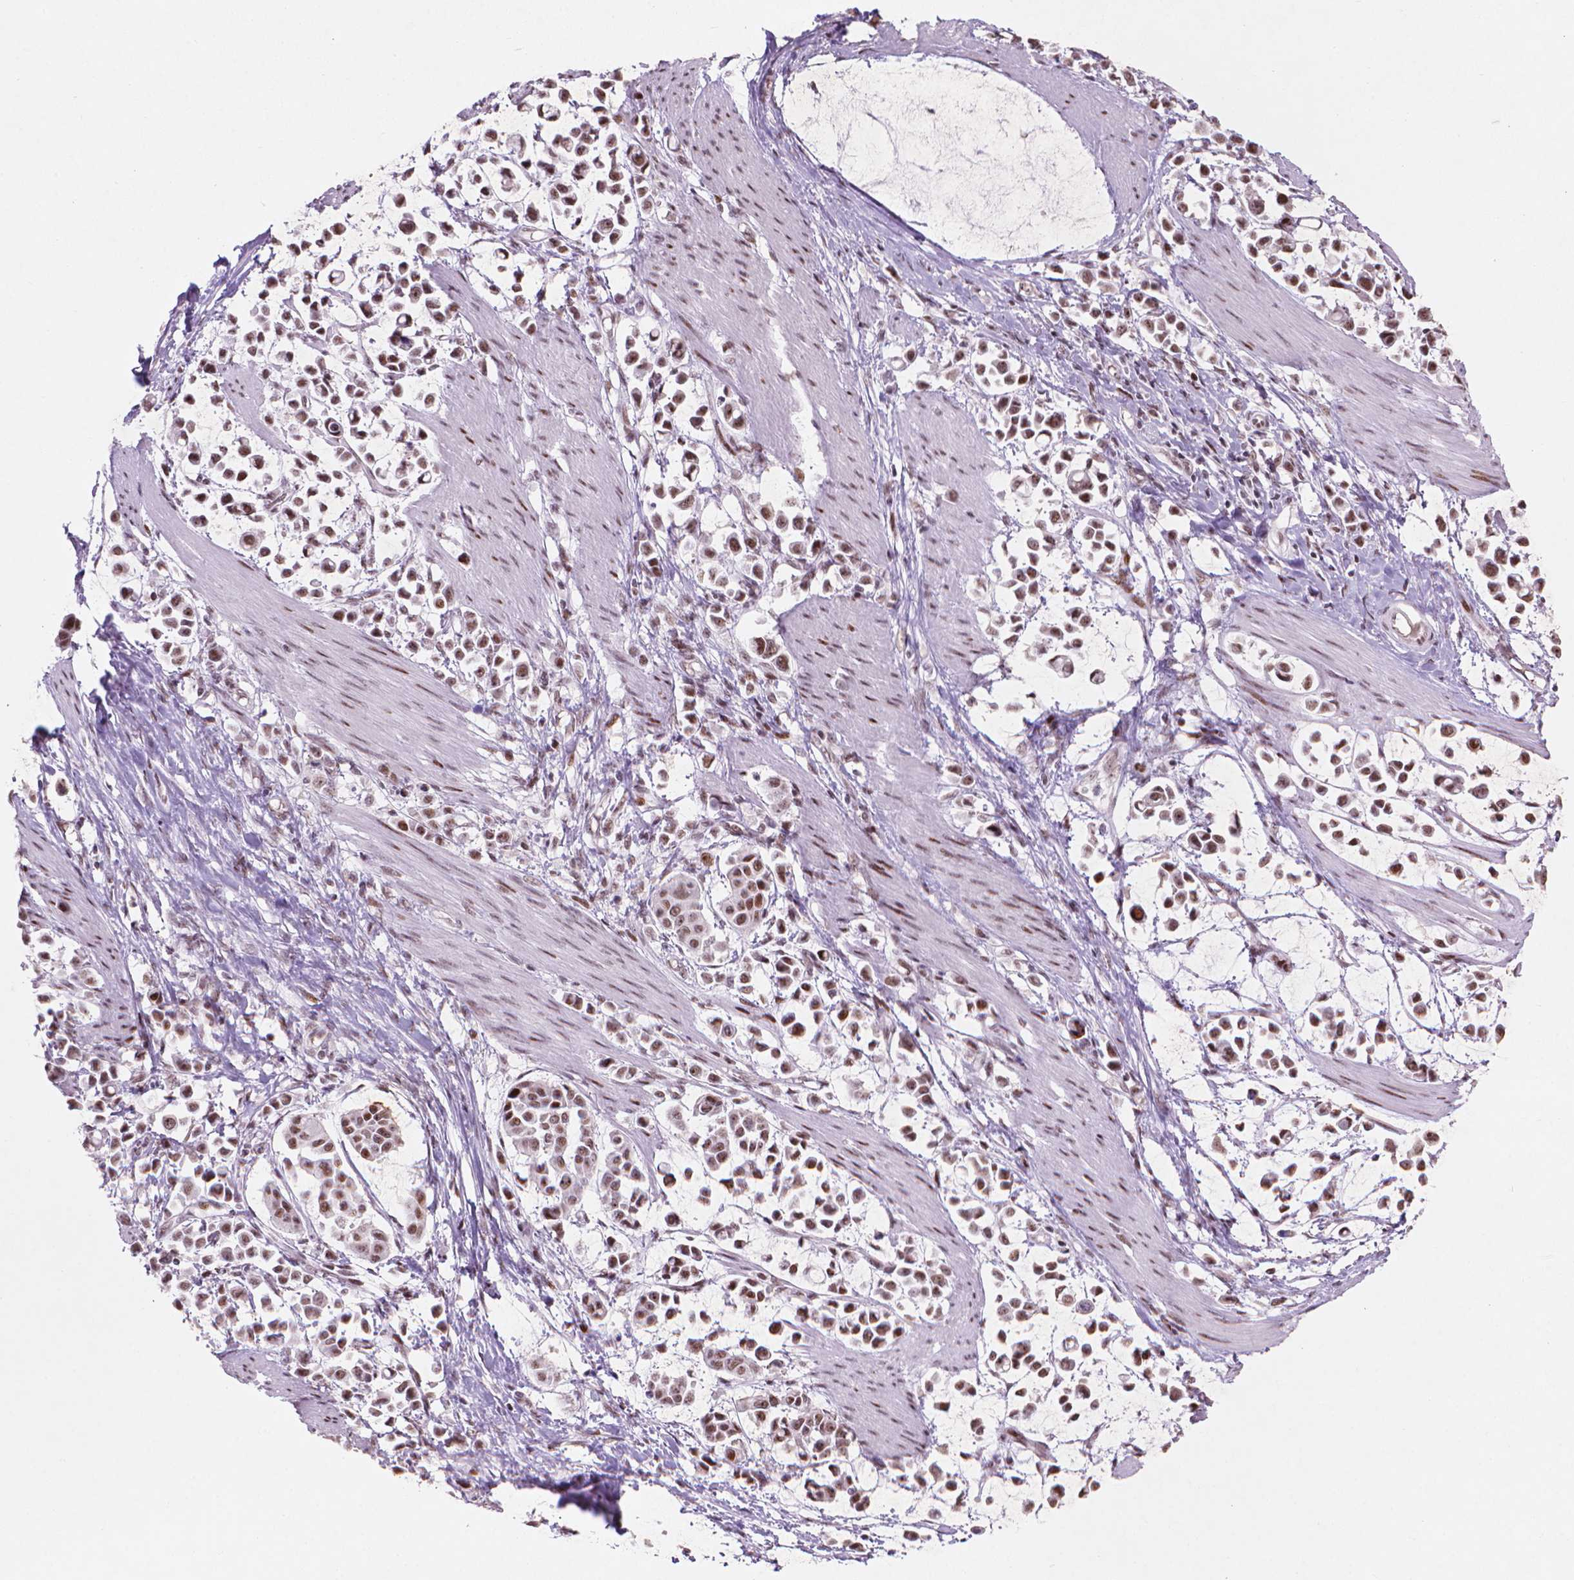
{"staining": {"intensity": "strong", "quantity": ">75%", "location": "nuclear"}, "tissue": "stomach cancer", "cell_type": "Tumor cells", "image_type": "cancer", "snomed": [{"axis": "morphology", "description": "Adenocarcinoma, NOS"}, {"axis": "topography", "description": "Stomach"}], "caption": "Adenocarcinoma (stomach) stained with a brown dye reveals strong nuclear positive positivity in about >75% of tumor cells.", "gene": "HES7", "patient": {"sex": "male", "age": 82}}